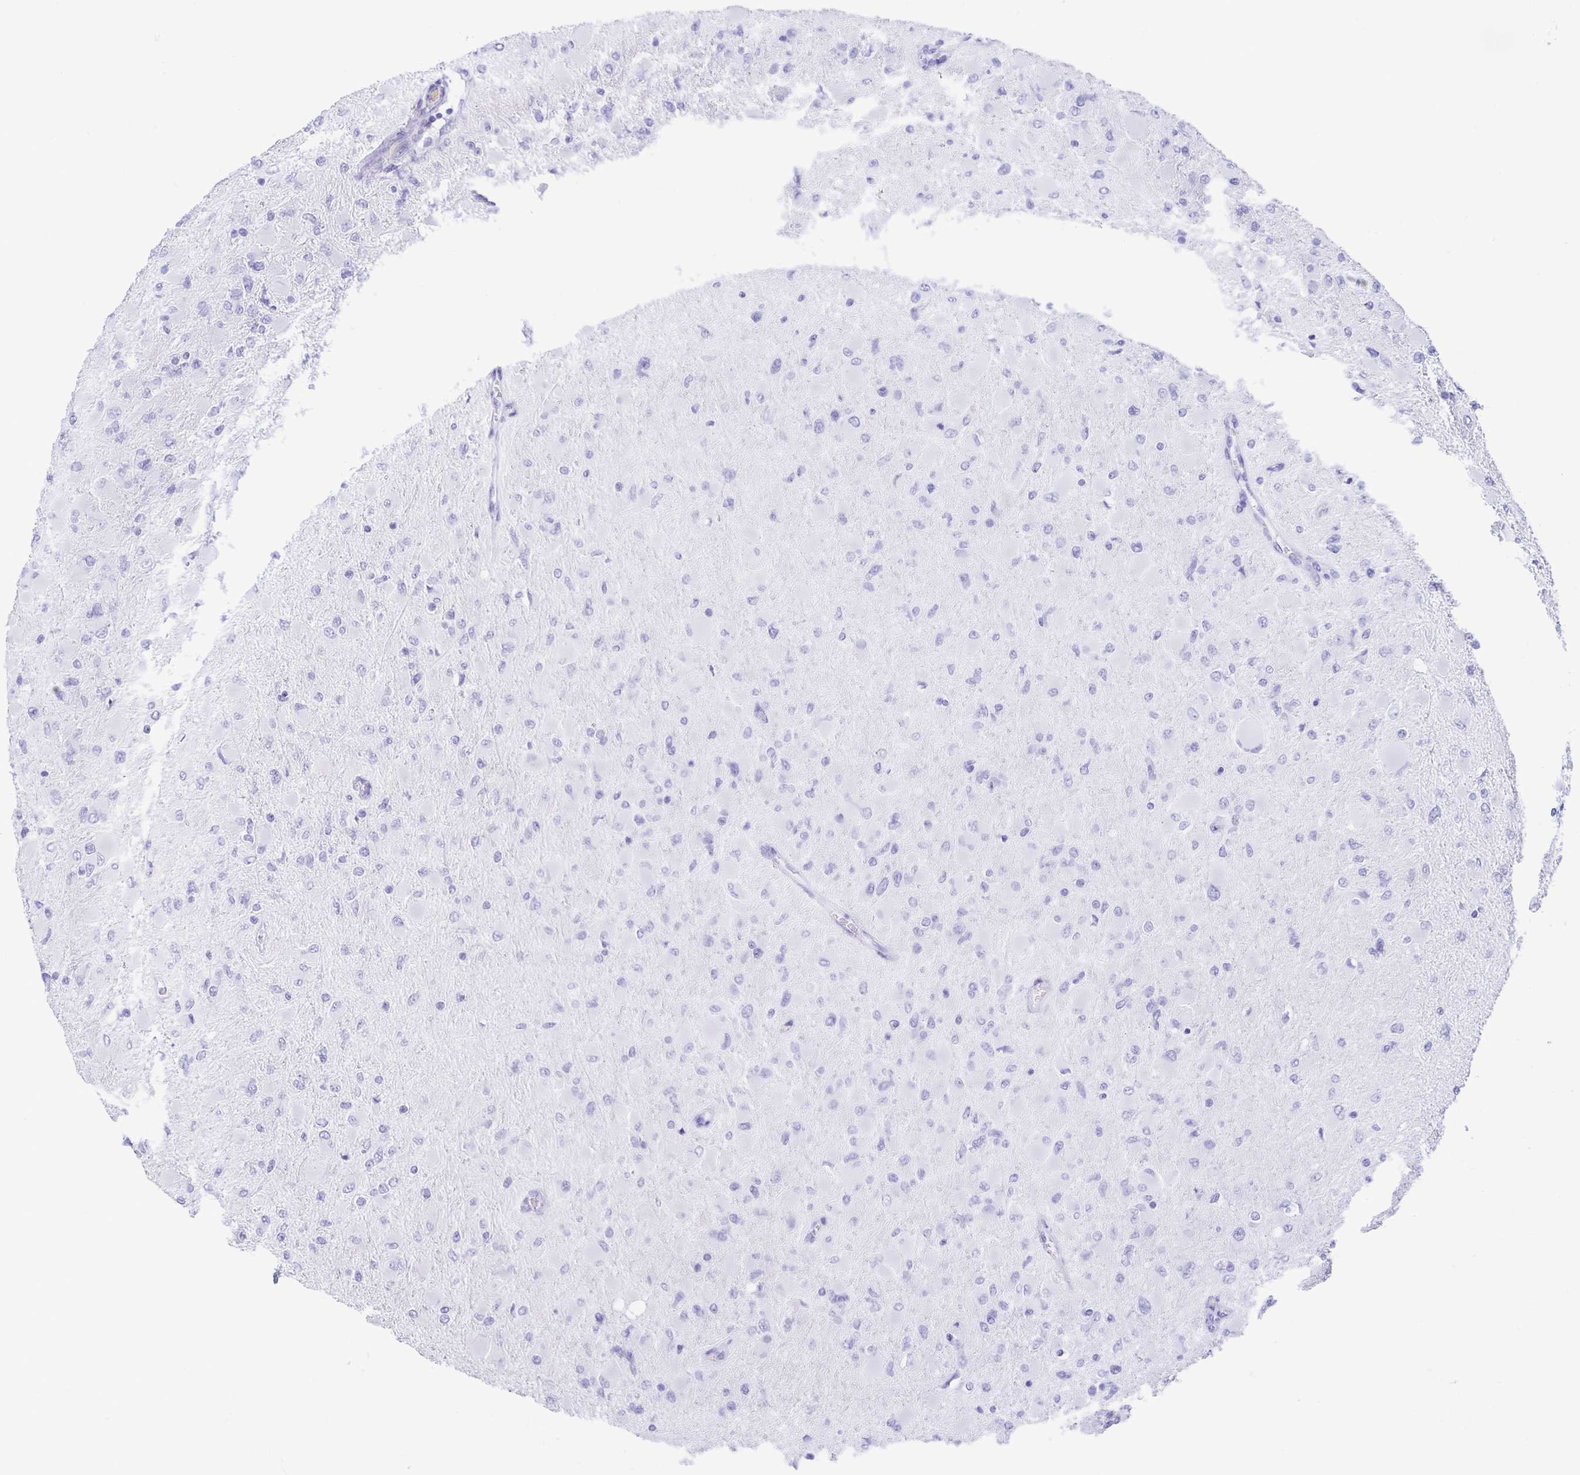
{"staining": {"intensity": "negative", "quantity": "none", "location": "none"}, "tissue": "glioma", "cell_type": "Tumor cells", "image_type": "cancer", "snomed": [{"axis": "morphology", "description": "Glioma, malignant, High grade"}, {"axis": "topography", "description": "Cerebral cortex"}], "caption": "Protein analysis of glioma displays no significant expression in tumor cells.", "gene": "GKN1", "patient": {"sex": "female", "age": 36}}